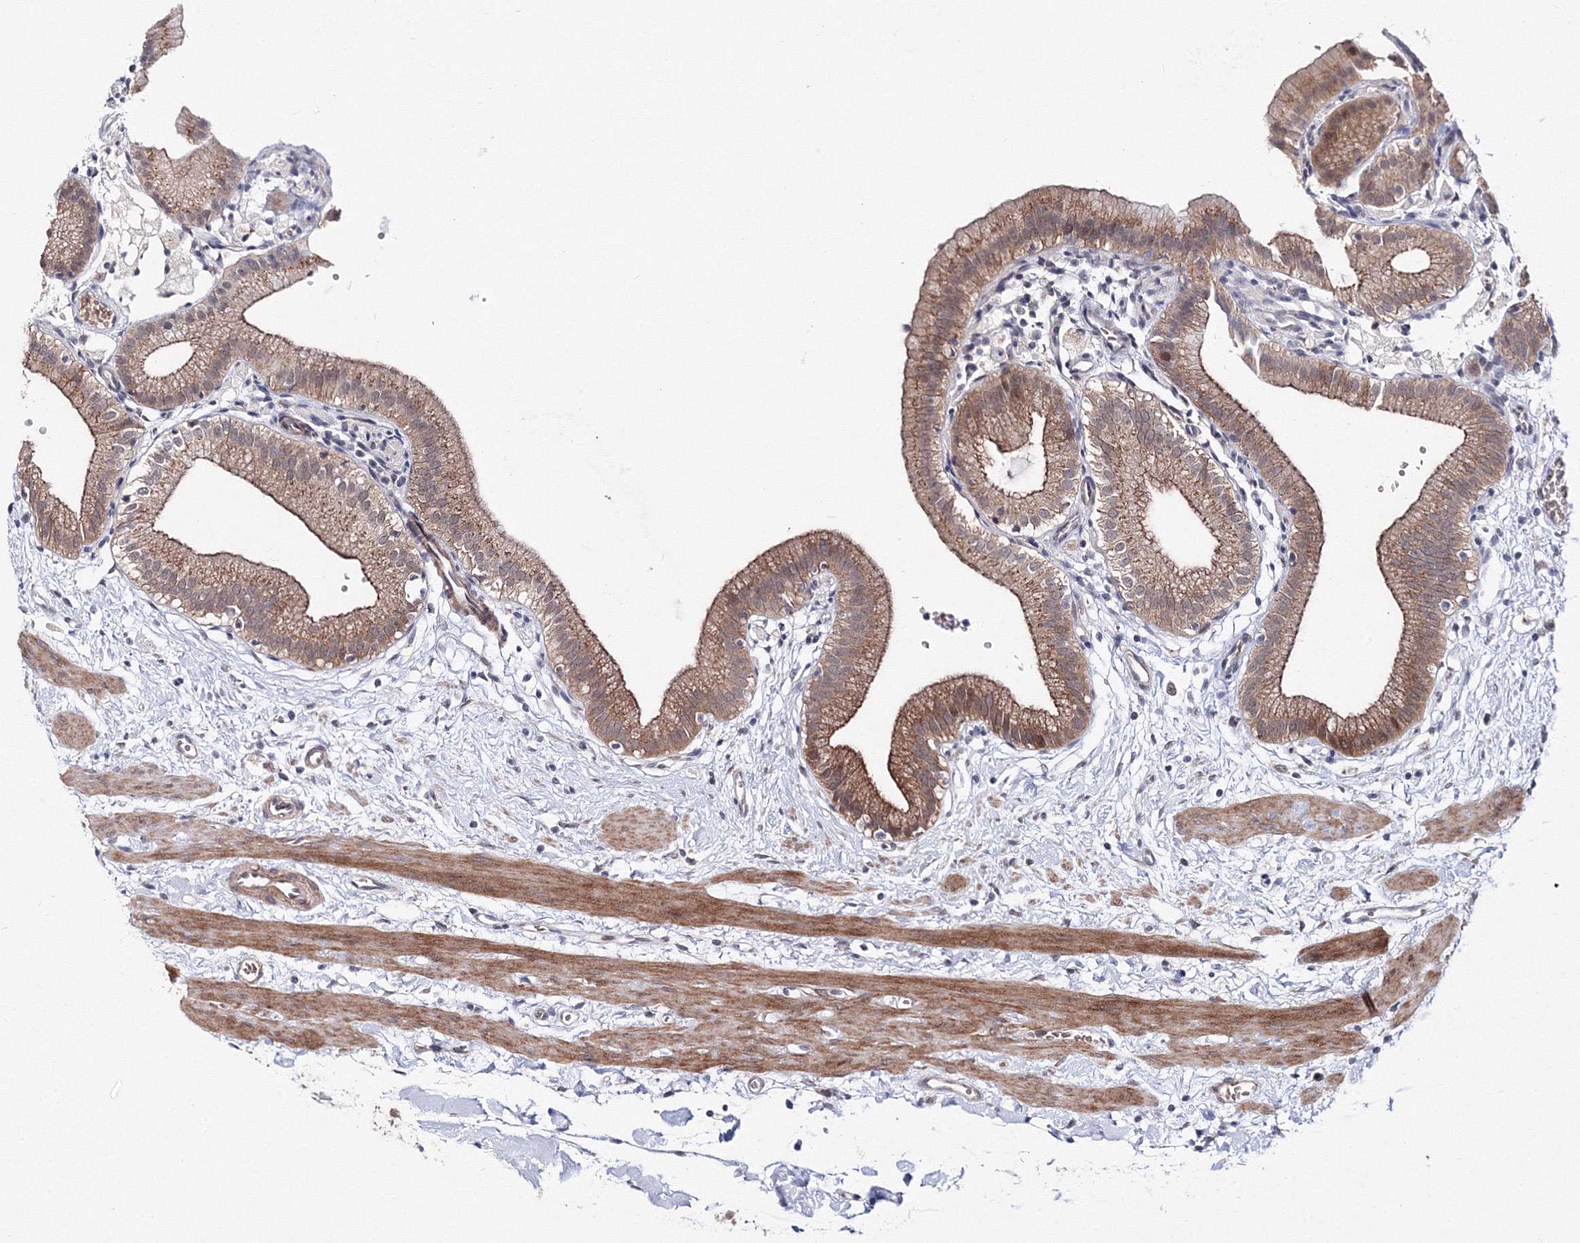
{"staining": {"intensity": "moderate", "quantity": ">75%", "location": "cytoplasmic/membranous"}, "tissue": "gallbladder", "cell_type": "Glandular cells", "image_type": "normal", "snomed": [{"axis": "morphology", "description": "Normal tissue, NOS"}, {"axis": "topography", "description": "Gallbladder"}], "caption": "IHC histopathology image of normal gallbladder: human gallbladder stained using IHC reveals medium levels of moderate protein expression localized specifically in the cytoplasmic/membranous of glandular cells, appearing as a cytoplasmic/membranous brown color.", "gene": "C11orf52", "patient": {"sex": "male", "age": 55}}